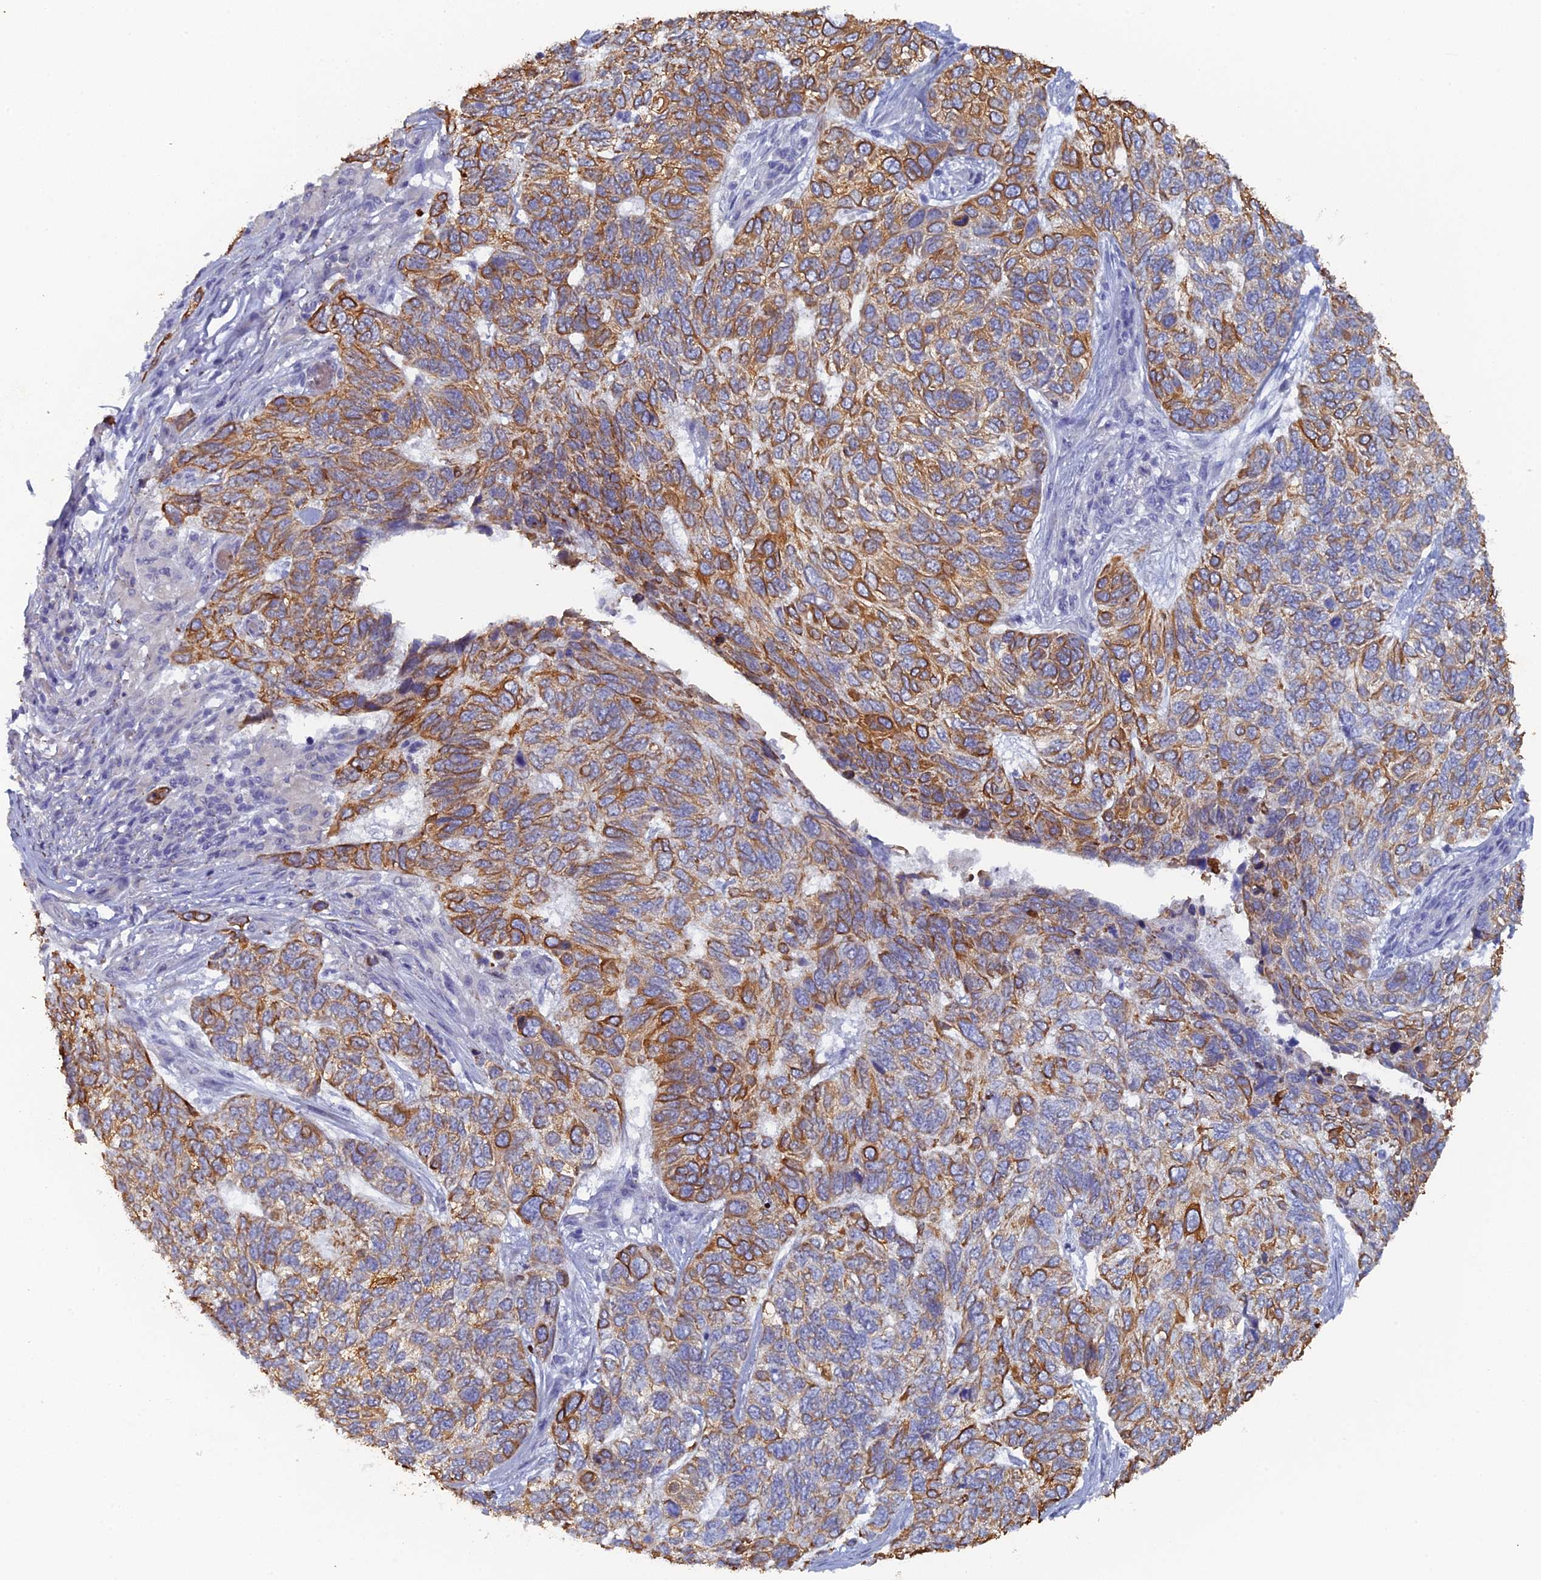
{"staining": {"intensity": "moderate", "quantity": "25%-75%", "location": "cytoplasmic/membranous"}, "tissue": "skin cancer", "cell_type": "Tumor cells", "image_type": "cancer", "snomed": [{"axis": "morphology", "description": "Basal cell carcinoma"}, {"axis": "topography", "description": "Skin"}], "caption": "This is a micrograph of immunohistochemistry staining of basal cell carcinoma (skin), which shows moderate expression in the cytoplasmic/membranous of tumor cells.", "gene": "SRFBP1", "patient": {"sex": "female", "age": 65}}